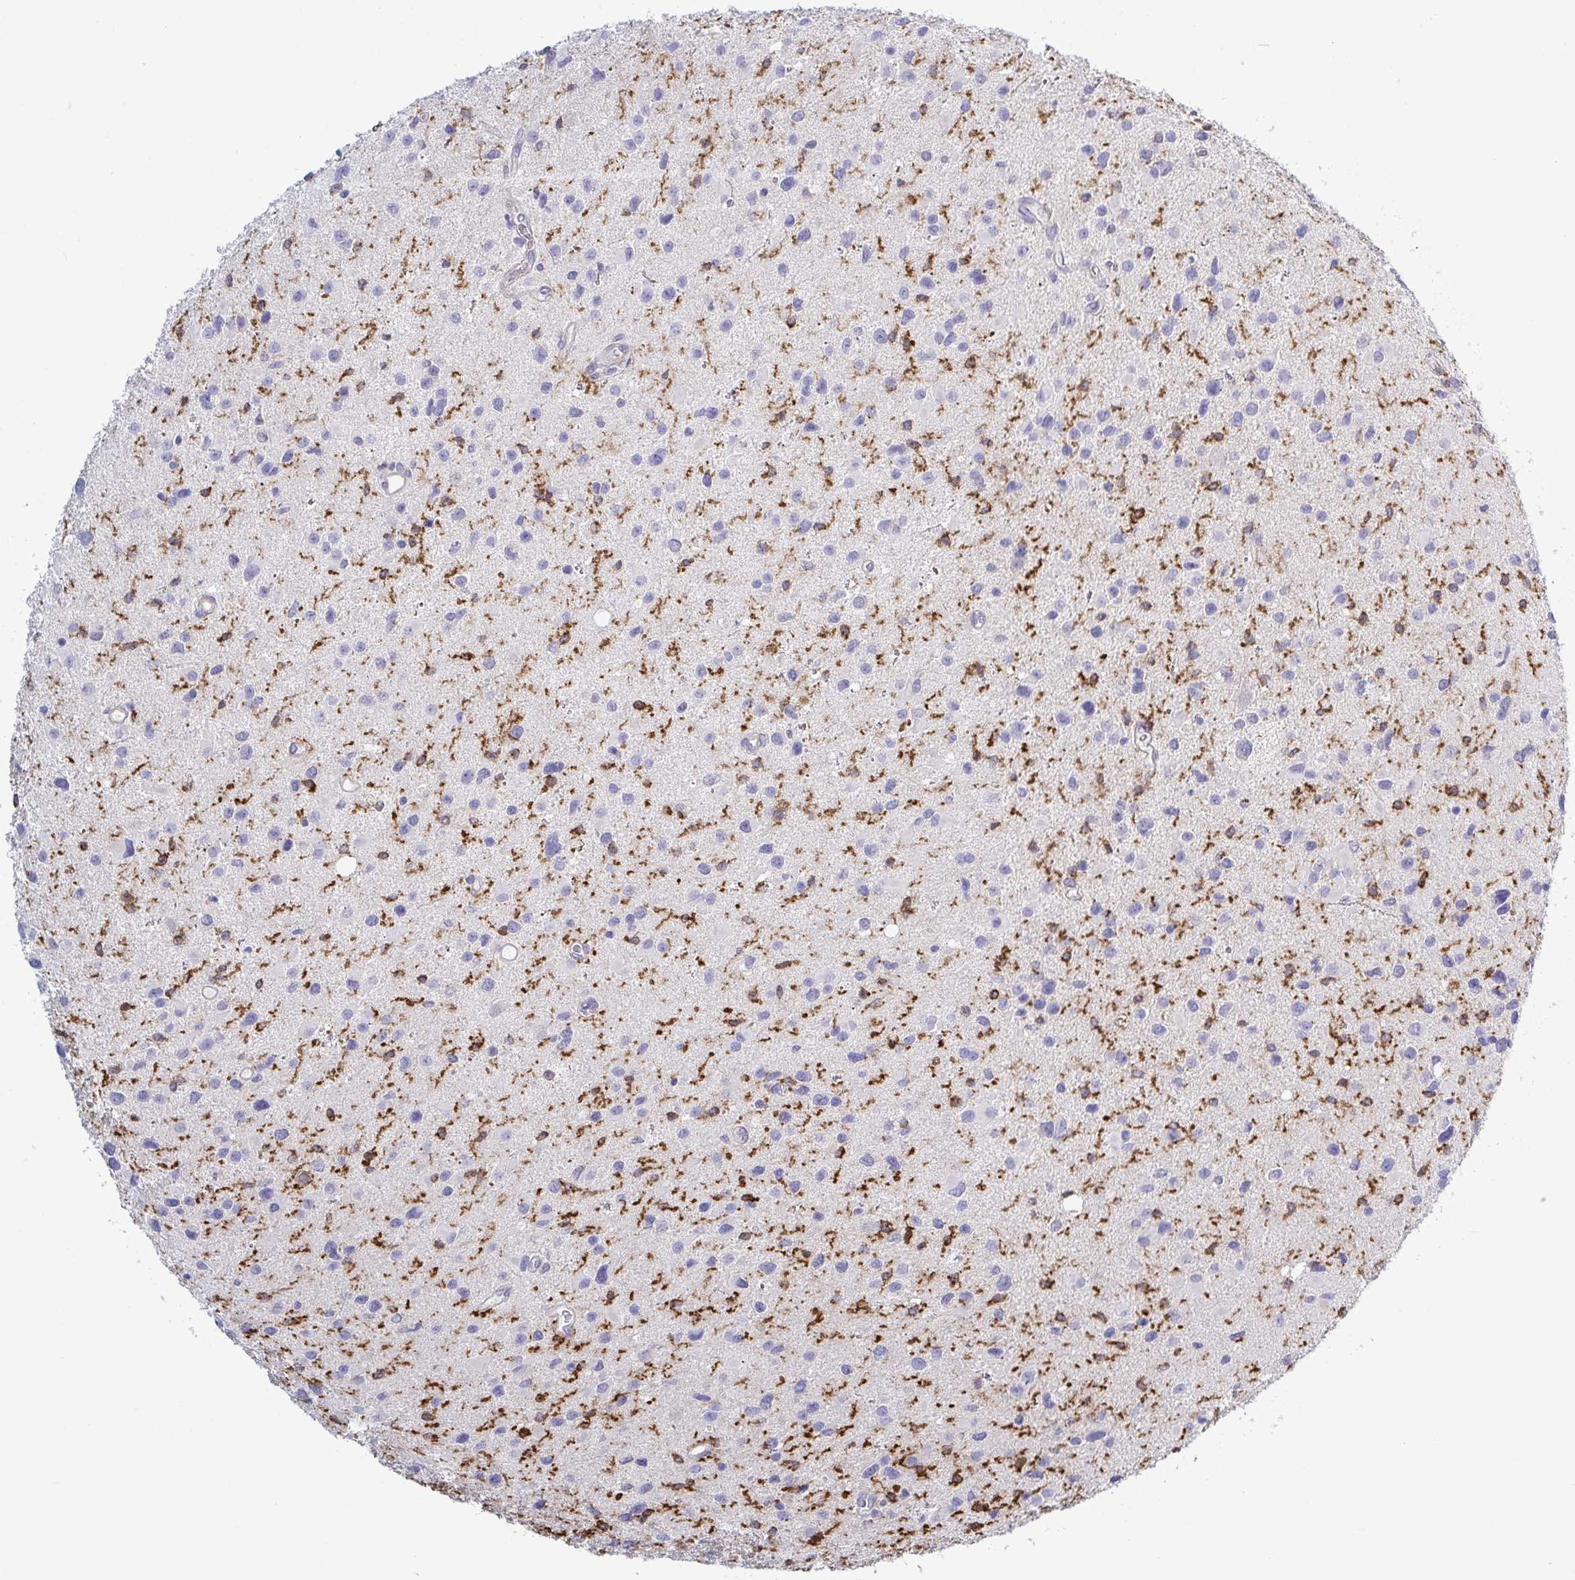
{"staining": {"intensity": "strong", "quantity": "<25%", "location": "cytoplasmic/membranous"}, "tissue": "glioma", "cell_type": "Tumor cells", "image_type": "cancer", "snomed": [{"axis": "morphology", "description": "Glioma, malignant, Low grade"}, {"axis": "topography", "description": "Brain"}], "caption": "Protein positivity by immunohistochemistry displays strong cytoplasmic/membranous positivity in about <25% of tumor cells in malignant low-grade glioma.", "gene": "TNNI2", "patient": {"sex": "female", "age": 32}}